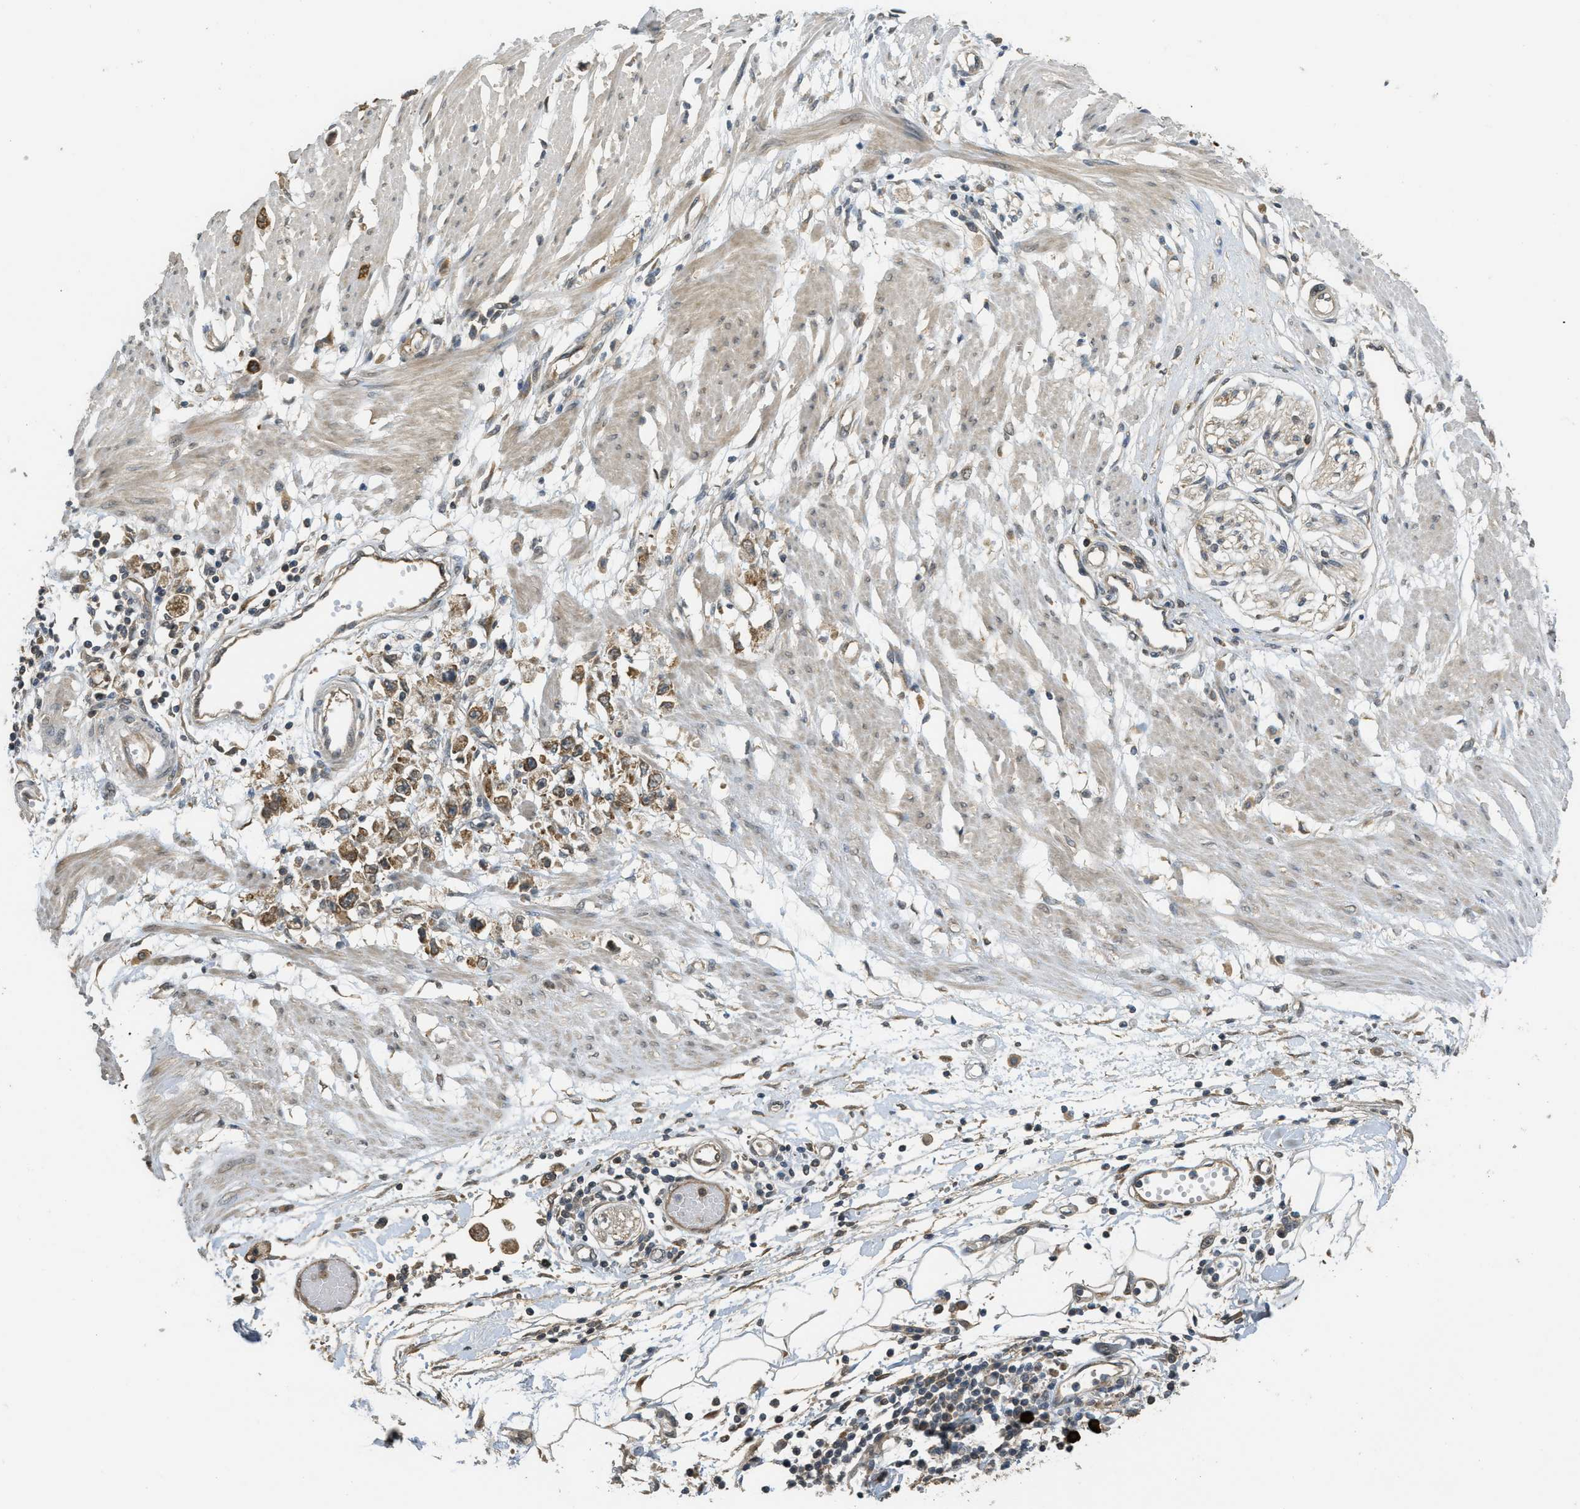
{"staining": {"intensity": "moderate", "quantity": ">75%", "location": "cytoplasmic/membranous"}, "tissue": "stomach cancer", "cell_type": "Tumor cells", "image_type": "cancer", "snomed": [{"axis": "morphology", "description": "Adenocarcinoma, NOS"}, {"axis": "topography", "description": "Stomach"}], "caption": "Brown immunohistochemical staining in stomach cancer (adenocarcinoma) displays moderate cytoplasmic/membranous expression in about >75% of tumor cells.", "gene": "IGF2BP2", "patient": {"sex": "female", "age": 59}}